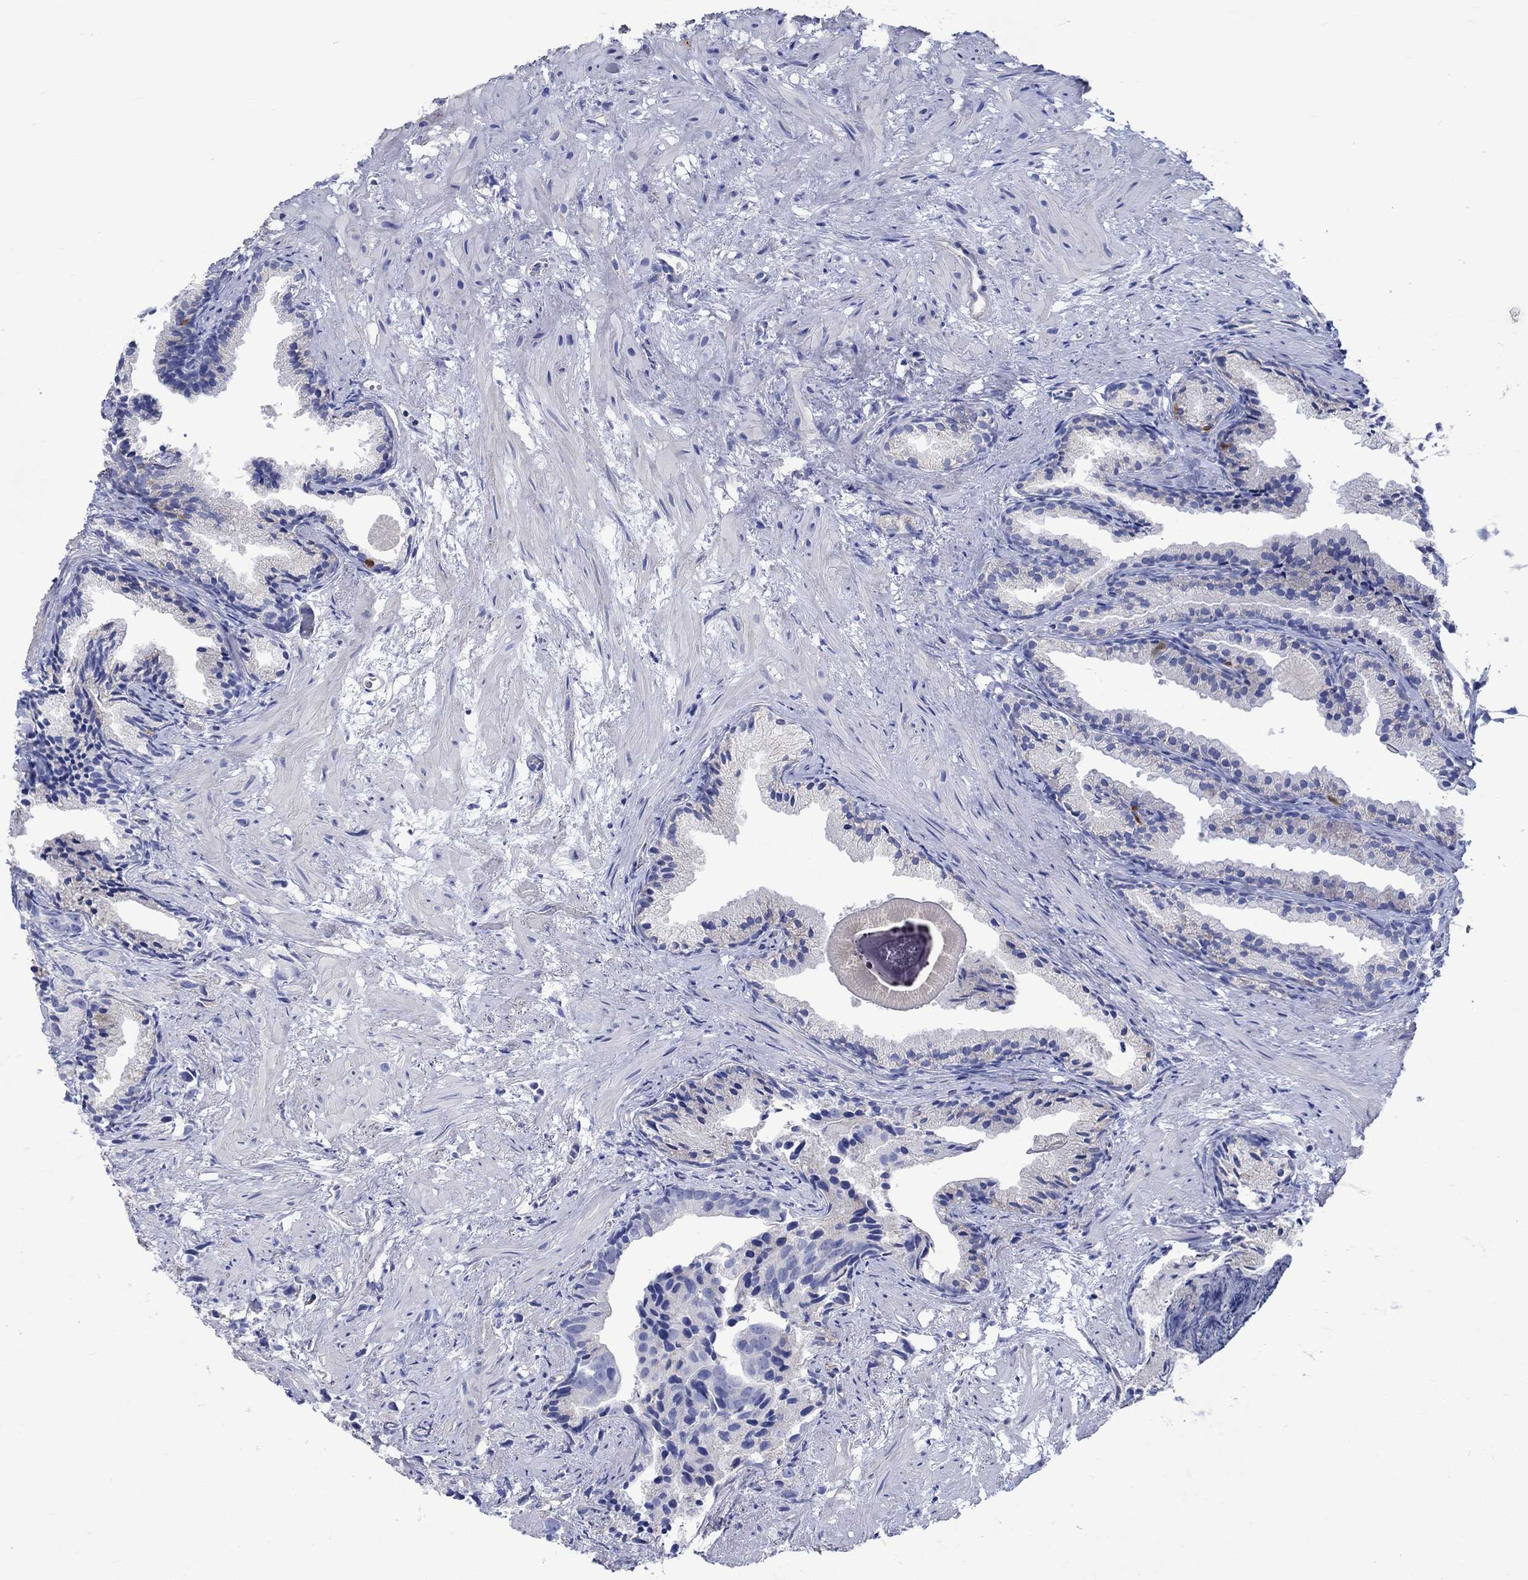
{"staining": {"intensity": "negative", "quantity": "none", "location": "none"}, "tissue": "prostate cancer", "cell_type": "Tumor cells", "image_type": "cancer", "snomed": [{"axis": "morphology", "description": "Adenocarcinoma, High grade"}, {"axis": "topography", "description": "Prostate"}], "caption": "Immunohistochemistry (IHC) image of high-grade adenocarcinoma (prostate) stained for a protein (brown), which displays no positivity in tumor cells.", "gene": "CPLX2", "patient": {"sex": "male", "age": 90}}